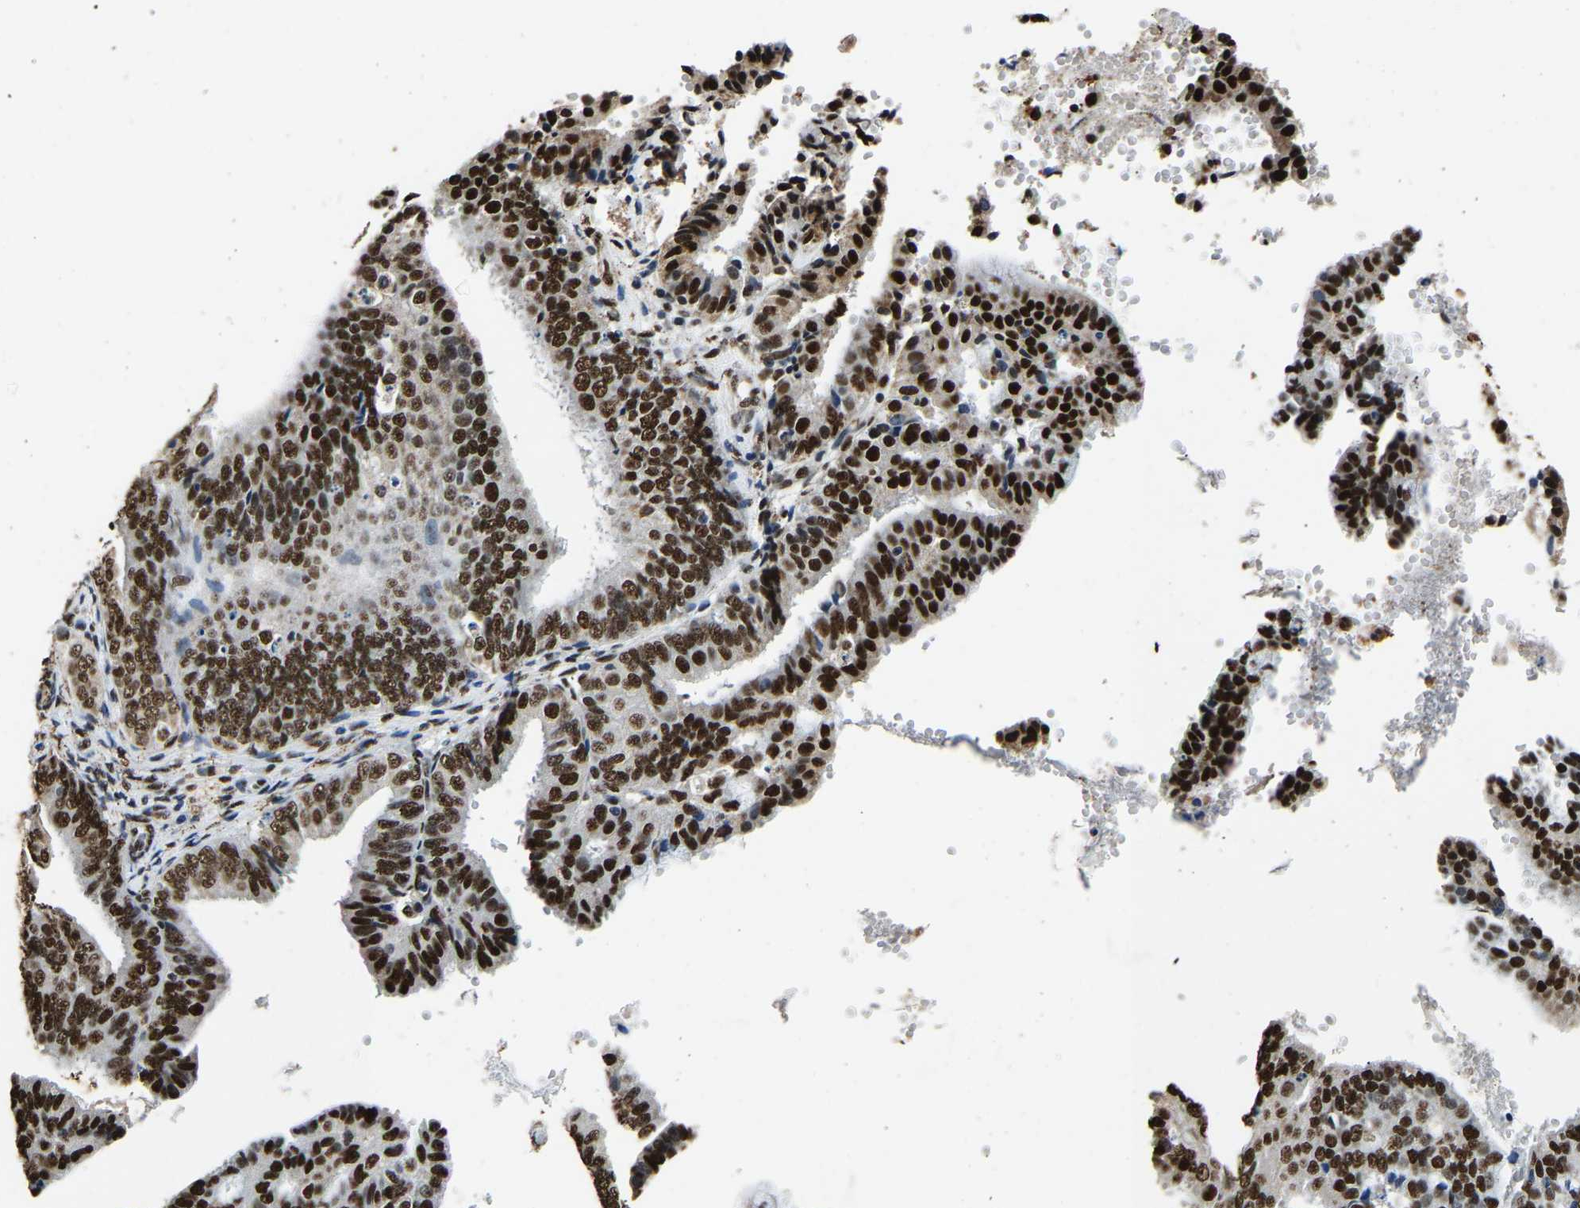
{"staining": {"intensity": "strong", "quantity": ">75%", "location": "nuclear"}, "tissue": "endometrial cancer", "cell_type": "Tumor cells", "image_type": "cancer", "snomed": [{"axis": "morphology", "description": "Adenocarcinoma, NOS"}, {"axis": "topography", "description": "Endometrium"}], "caption": "Human endometrial adenocarcinoma stained with a brown dye shows strong nuclear positive staining in about >75% of tumor cells.", "gene": "SAFB", "patient": {"sex": "female", "age": 63}}